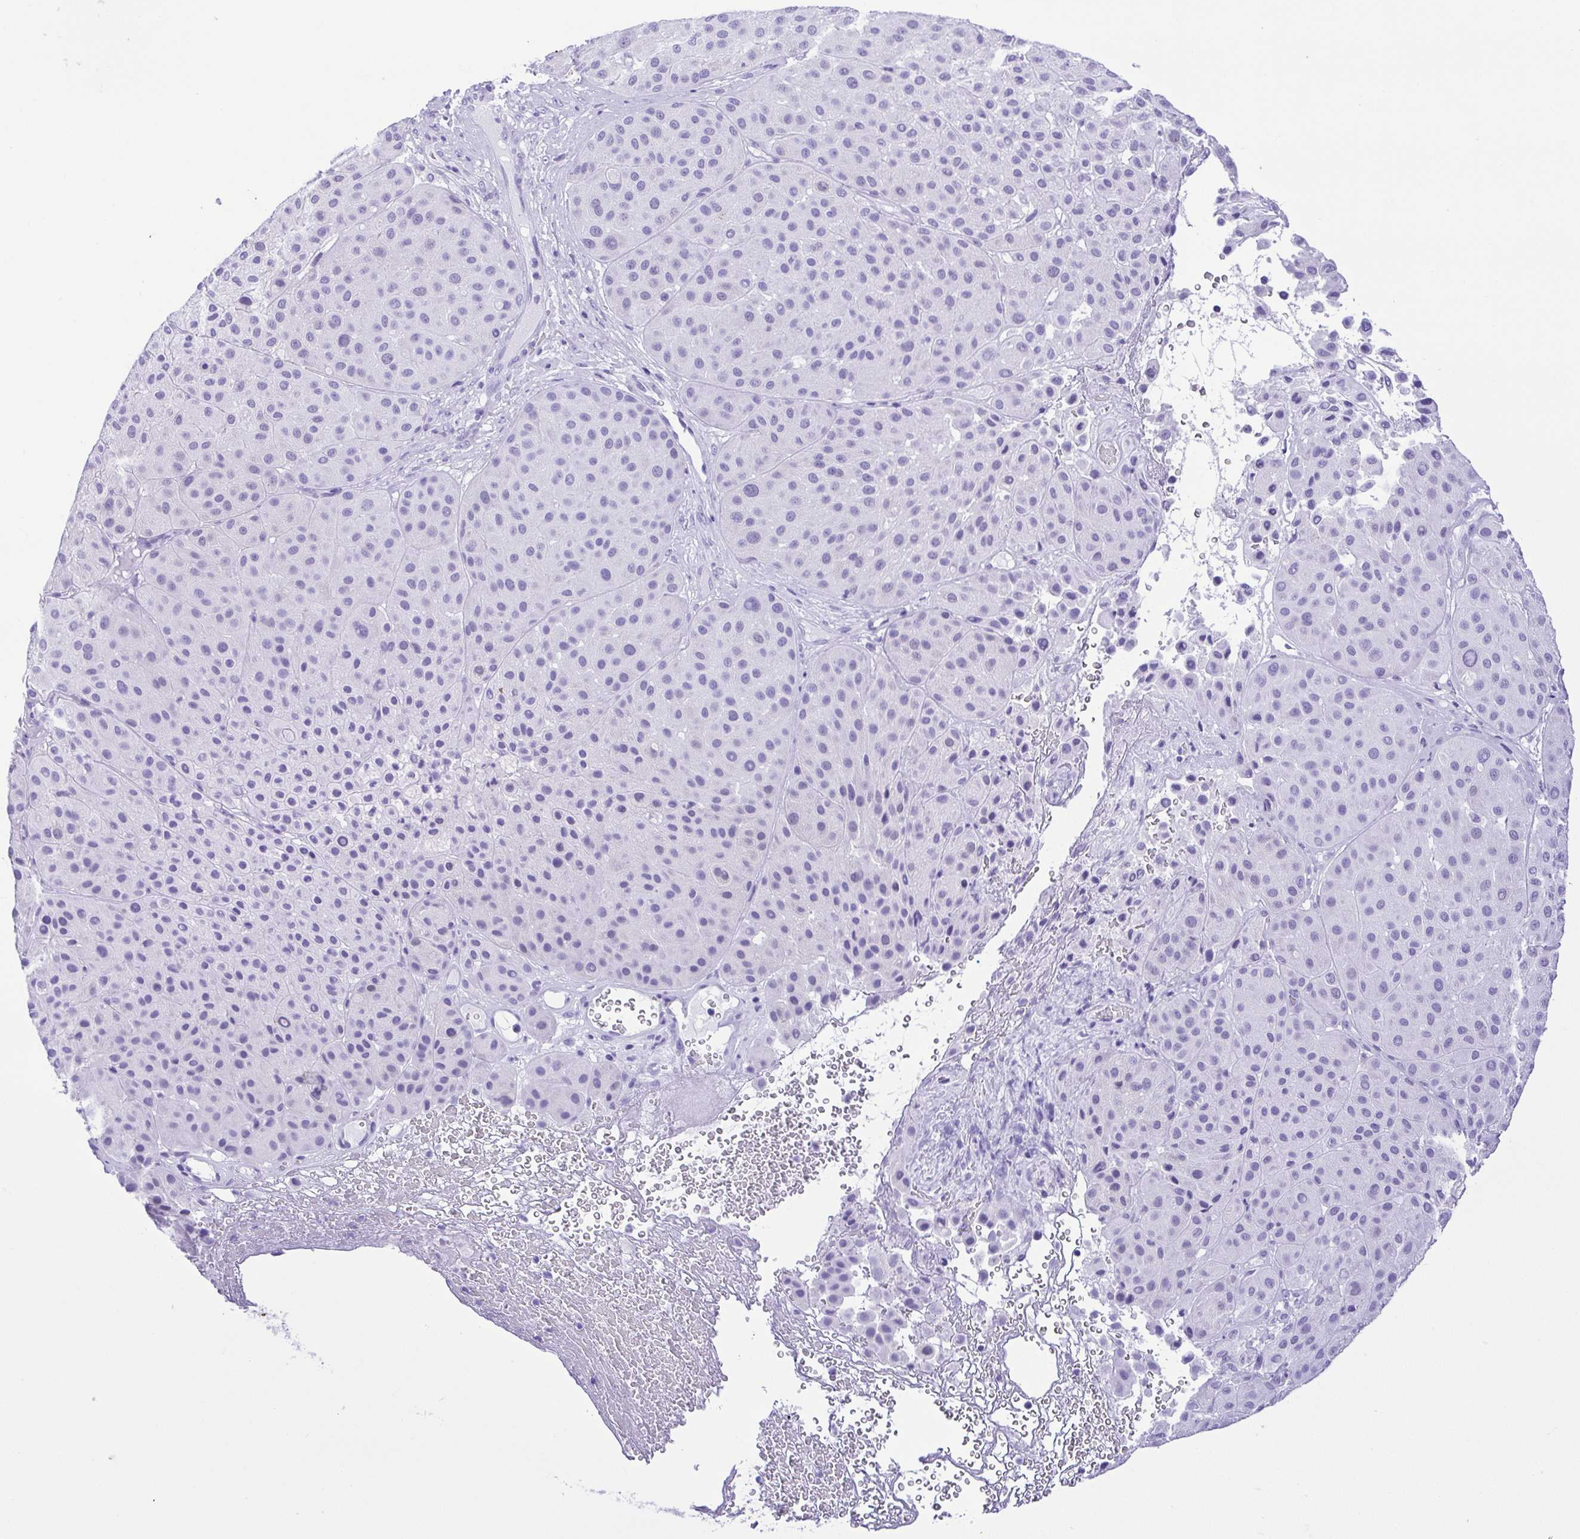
{"staining": {"intensity": "negative", "quantity": "none", "location": "none"}, "tissue": "melanoma", "cell_type": "Tumor cells", "image_type": "cancer", "snomed": [{"axis": "morphology", "description": "Malignant melanoma, Metastatic site"}, {"axis": "topography", "description": "Smooth muscle"}], "caption": "Human malignant melanoma (metastatic site) stained for a protein using IHC demonstrates no expression in tumor cells.", "gene": "CDSN", "patient": {"sex": "male", "age": 41}}